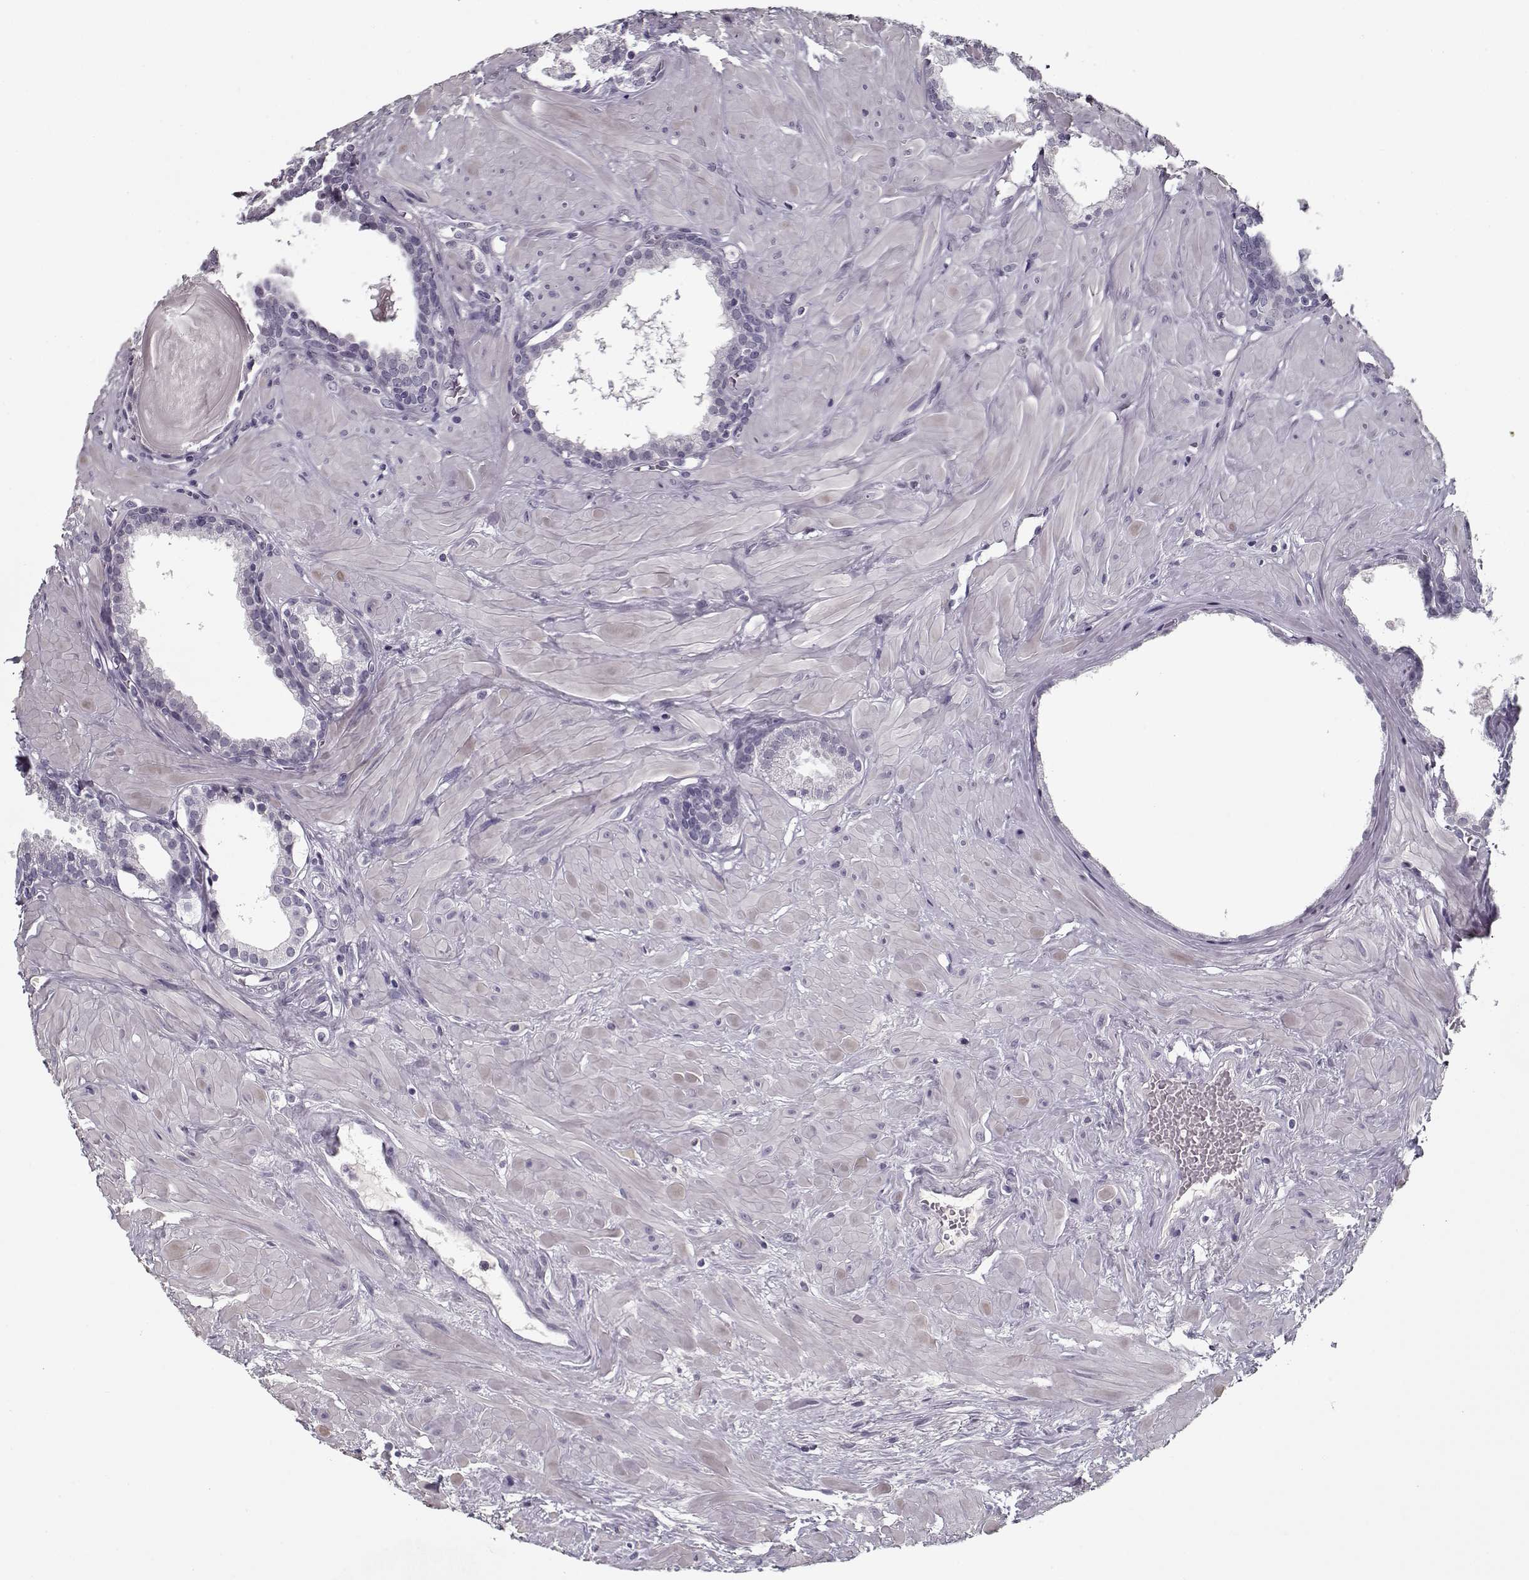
{"staining": {"intensity": "negative", "quantity": "none", "location": "none"}, "tissue": "prostate", "cell_type": "Glandular cells", "image_type": "normal", "snomed": [{"axis": "morphology", "description": "Normal tissue, NOS"}, {"axis": "topography", "description": "Prostate"}], "caption": "DAB (3,3'-diaminobenzidine) immunohistochemical staining of normal prostate exhibits no significant staining in glandular cells. (DAB (3,3'-diaminobenzidine) immunohistochemistry, high magnification).", "gene": "SPACA9", "patient": {"sex": "male", "age": 48}}